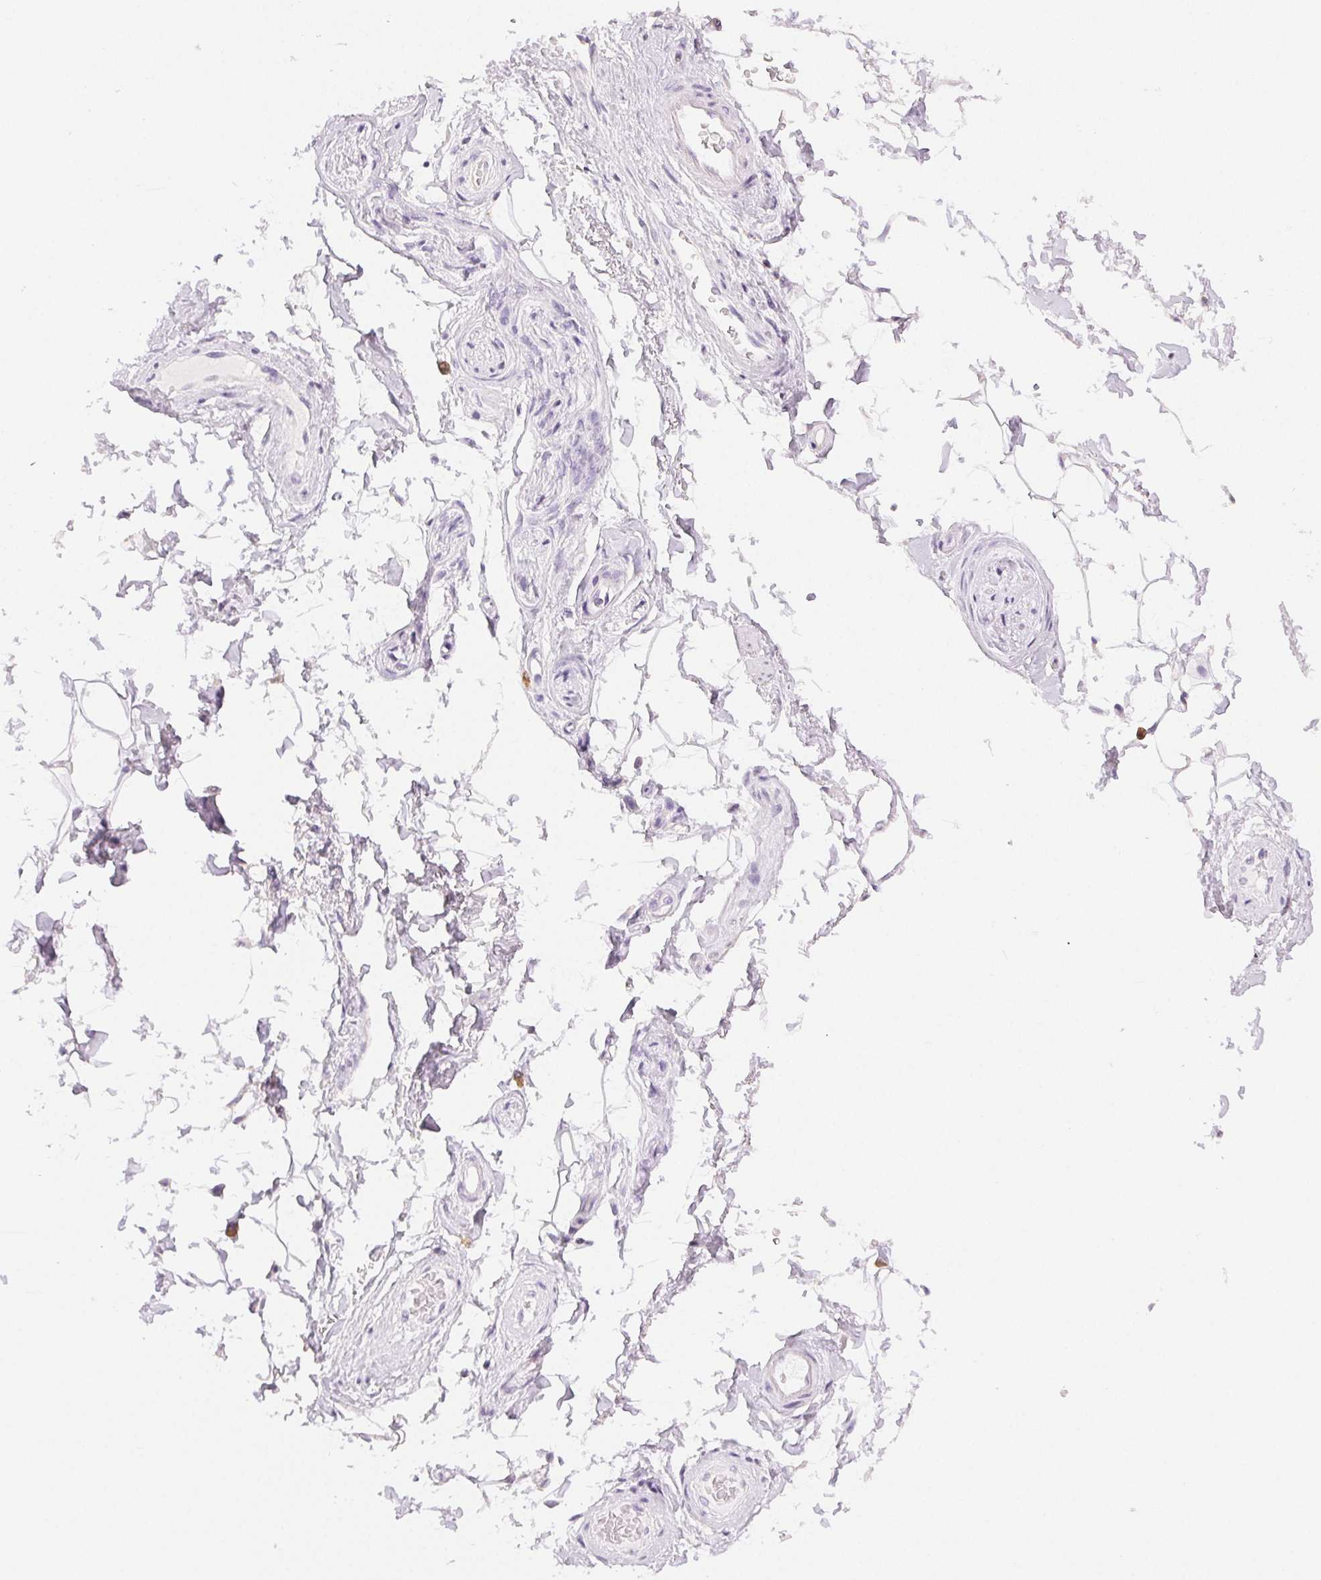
{"staining": {"intensity": "negative", "quantity": "none", "location": "none"}, "tissue": "adipose tissue", "cell_type": "Adipocytes", "image_type": "normal", "snomed": [{"axis": "morphology", "description": "Normal tissue, NOS"}, {"axis": "topography", "description": "Anal"}, {"axis": "topography", "description": "Peripheral nerve tissue"}], "caption": "Immunohistochemical staining of normal human adipose tissue demonstrates no significant positivity in adipocytes. (Stains: DAB IHC with hematoxylin counter stain, Microscopy: brightfield microscopy at high magnification).", "gene": "SLC5A2", "patient": {"sex": "male", "age": 51}}